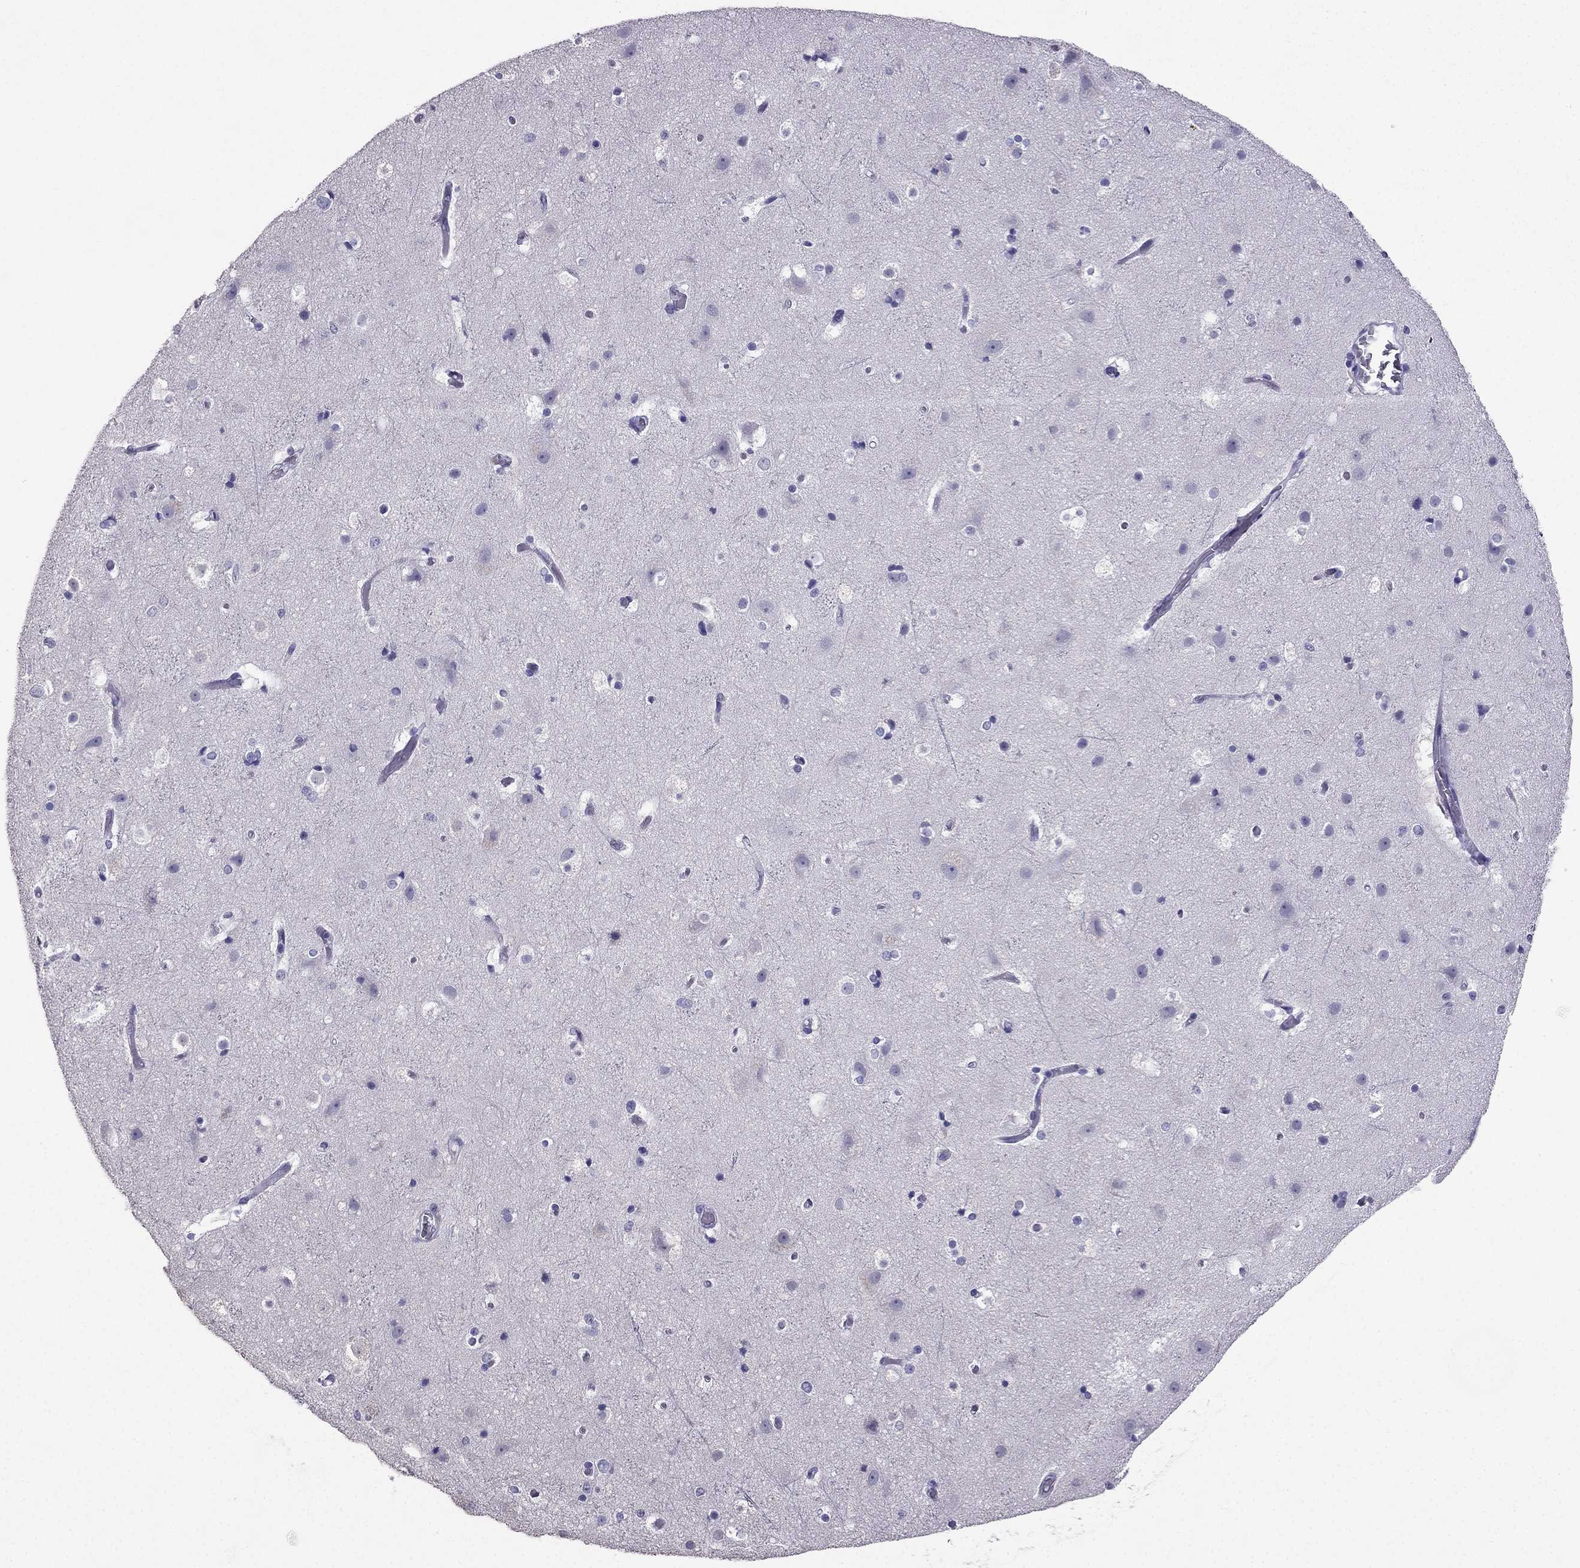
{"staining": {"intensity": "negative", "quantity": "none", "location": "none"}, "tissue": "cerebral cortex", "cell_type": "Endothelial cells", "image_type": "normal", "snomed": [{"axis": "morphology", "description": "Normal tissue, NOS"}, {"axis": "topography", "description": "Cerebral cortex"}], "caption": "Immunohistochemistry (IHC) of unremarkable cerebral cortex reveals no staining in endothelial cells. The staining is performed using DAB brown chromogen with nuclei counter-stained in using hematoxylin.", "gene": "ARID3A", "patient": {"sex": "female", "age": 52}}